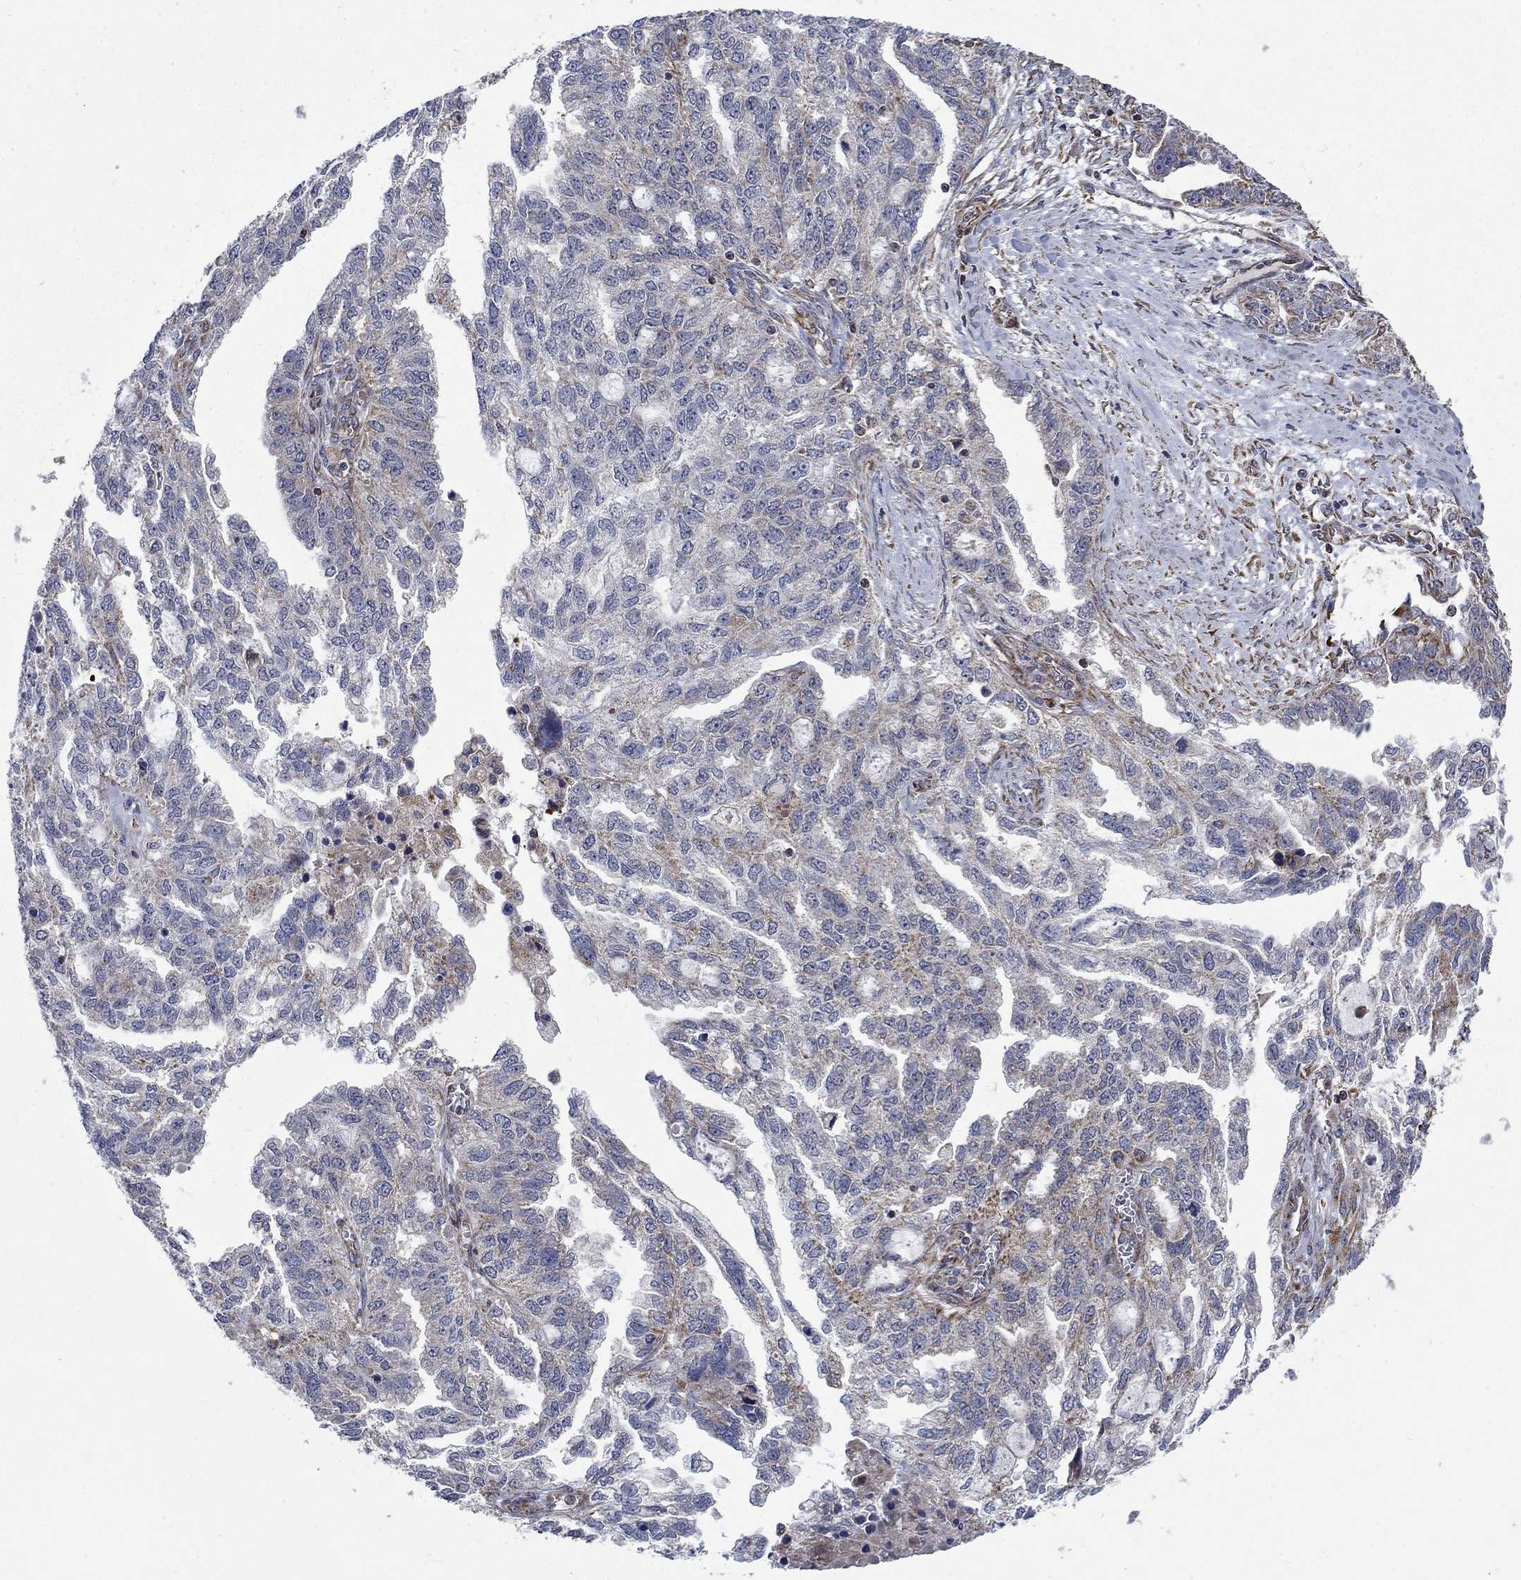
{"staining": {"intensity": "weak", "quantity": "<25%", "location": "cytoplasmic/membranous"}, "tissue": "ovarian cancer", "cell_type": "Tumor cells", "image_type": "cancer", "snomed": [{"axis": "morphology", "description": "Cystadenocarcinoma, serous, NOS"}, {"axis": "topography", "description": "Ovary"}], "caption": "Protein analysis of ovarian cancer demonstrates no significant expression in tumor cells.", "gene": "NDUFC1", "patient": {"sex": "female", "age": 51}}